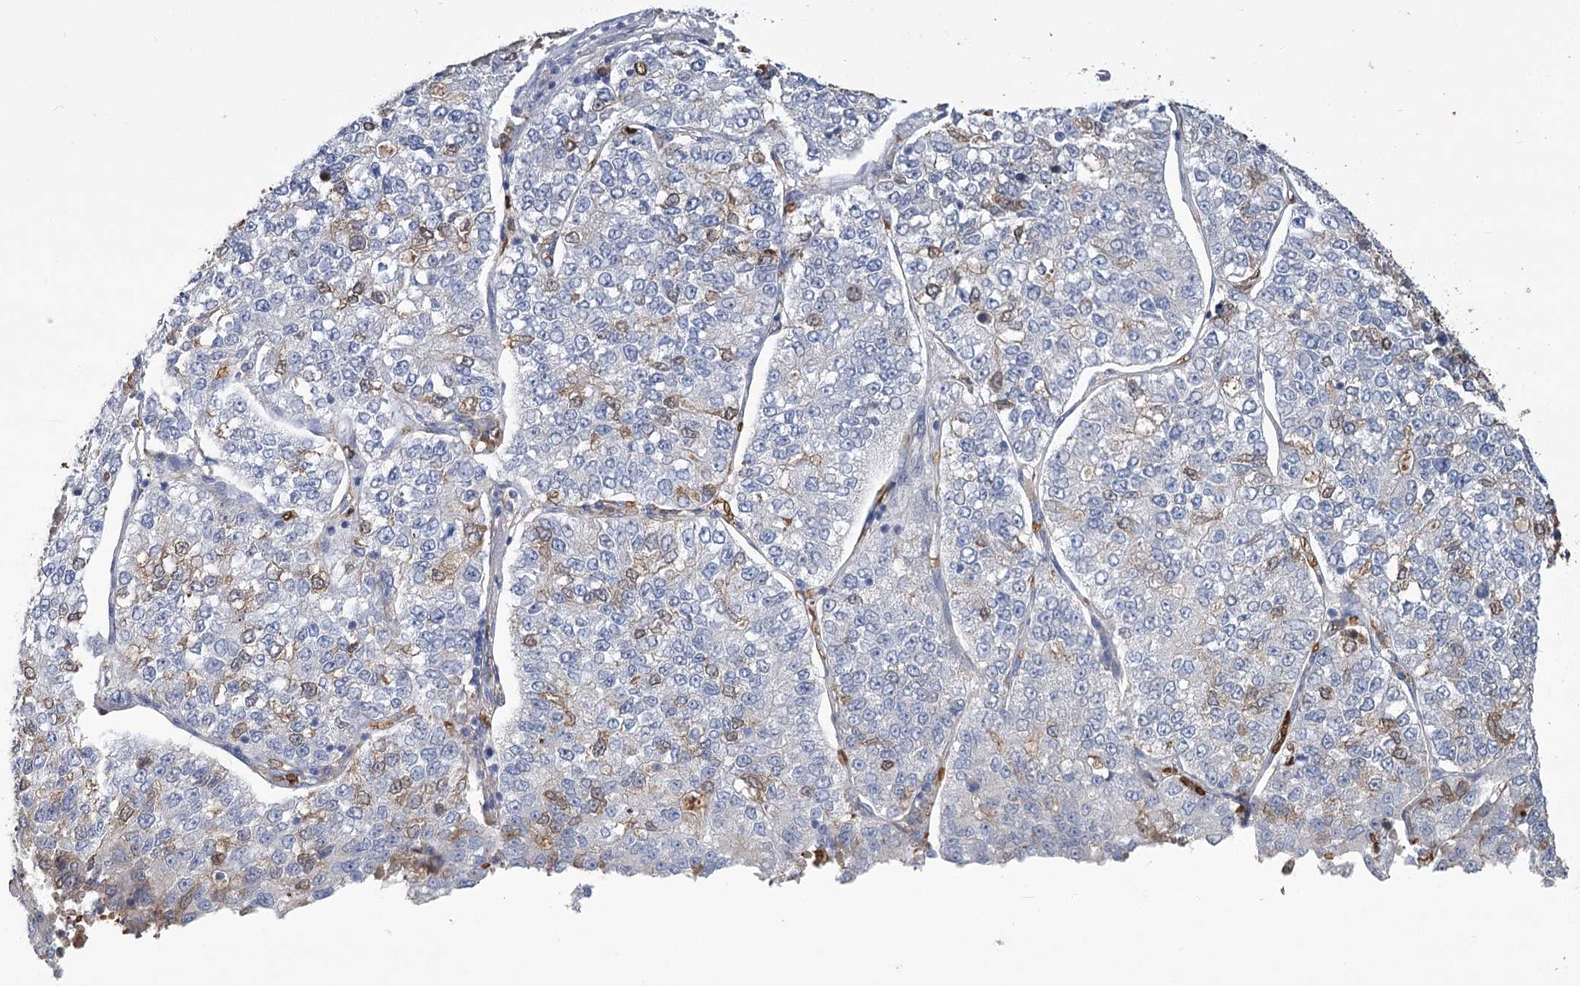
{"staining": {"intensity": "weak", "quantity": "<25%", "location": "cytoplasmic/membranous"}, "tissue": "lung cancer", "cell_type": "Tumor cells", "image_type": "cancer", "snomed": [{"axis": "morphology", "description": "Adenocarcinoma, NOS"}, {"axis": "topography", "description": "Lung"}], "caption": "DAB (3,3'-diaminobenzidine) immunohistochemical staining of lung adenocarcinoma exhibits no significant staining in tumor cells.", "gene": "HBA1", "patient": {"sex": "male", "age": 49}}